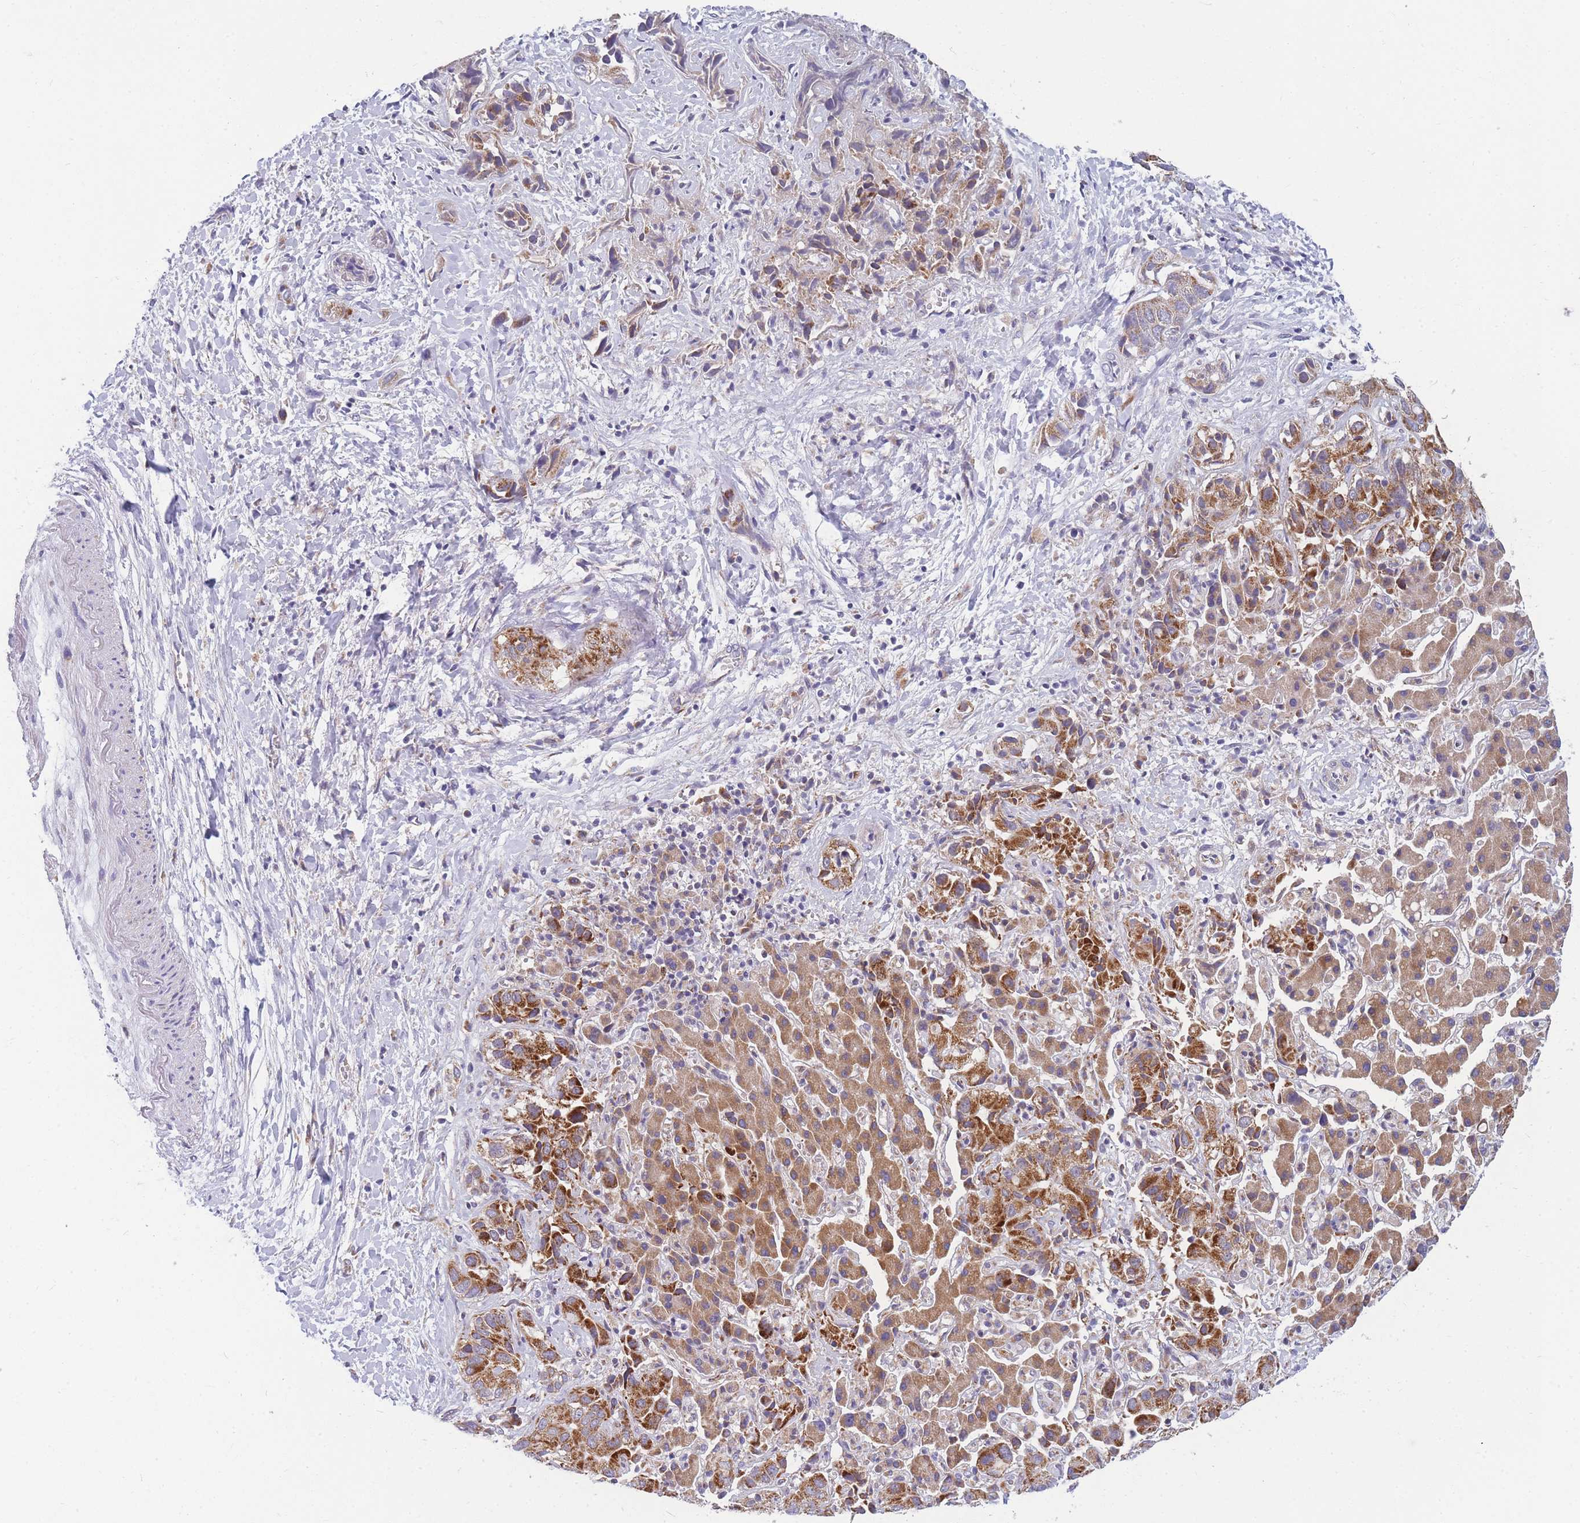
{"staining": {"intensity": "strong", "quantity": ">75%", "location": "cytoplasmic/membranous"}, "tissue": "liver cancer", "cell_type": "Tumor cells", "image_type": "cancer", "snomed": [{"axis": "morphology", "description": "Cholangiocarcinoma"}, {"axis": "topography", "description": "Liver"}], "caption": "This photomicrograph reveals liver cancer (cholangiocarcinoma) stained with immunohistochemistry (IHC) to label a protein in brown. The cytoplasmic/membranous of tumor cells show strong positivity for the protein. Nuclei are counter-stained blue.", "gene": "MRPS11", "patient": {"sex": "female", "age": 52}}